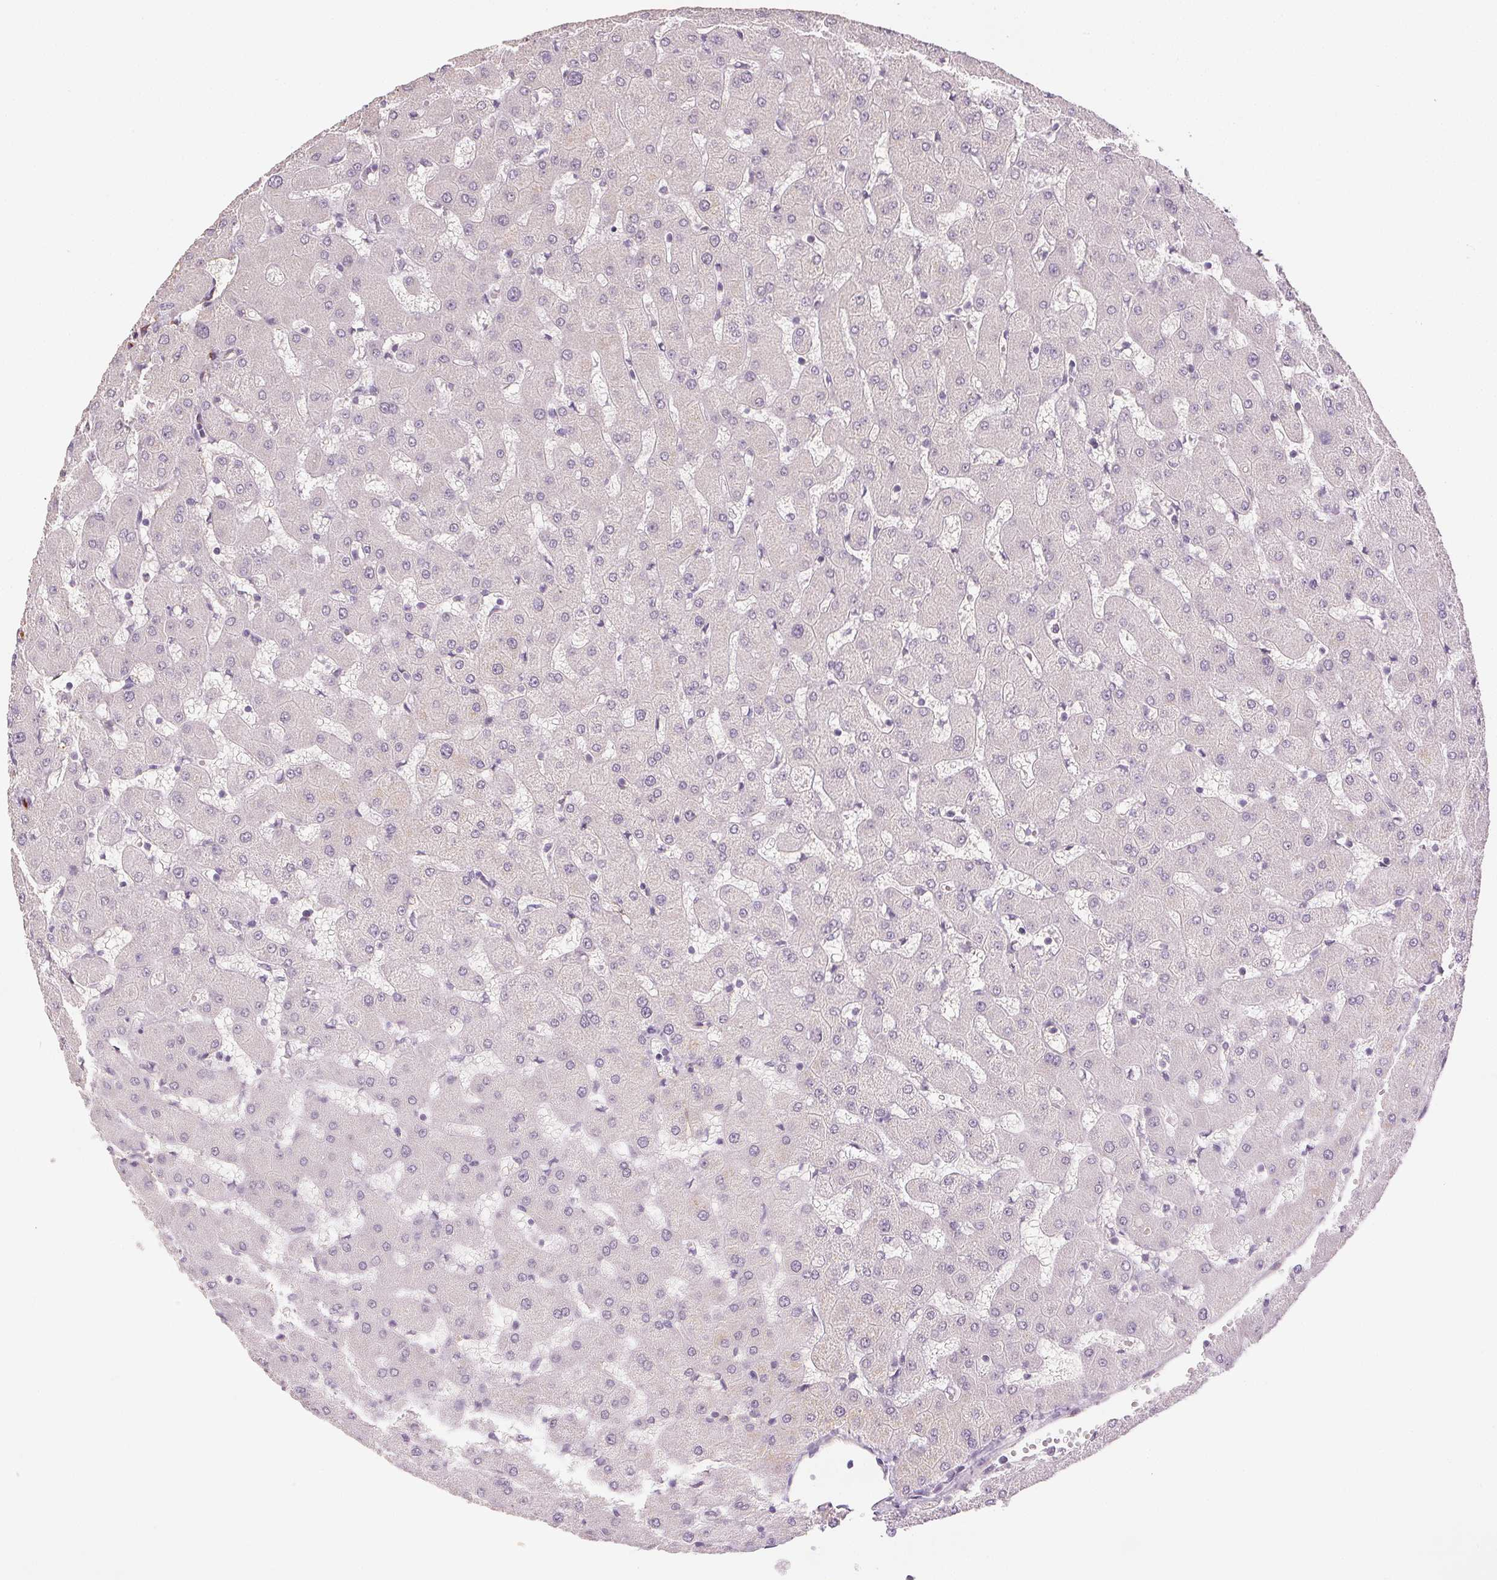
{"staining": {"intensity": "negative", "quantity": "none", "location": "none"}, "tissue": "liver", "cell_type": "Cholangiocytes", "image_type": "normal", "snomed": [{"axis": "morphology", "description": "Normal tissue, NOS"}, {"axis": "topography", "description": "Liver"}], "caption": "The histopathology image demonstrates no significant positivity in cholangiocytes of liver.", "gene": "PODXL", "patient": {"sex": "female", "age": 63}}